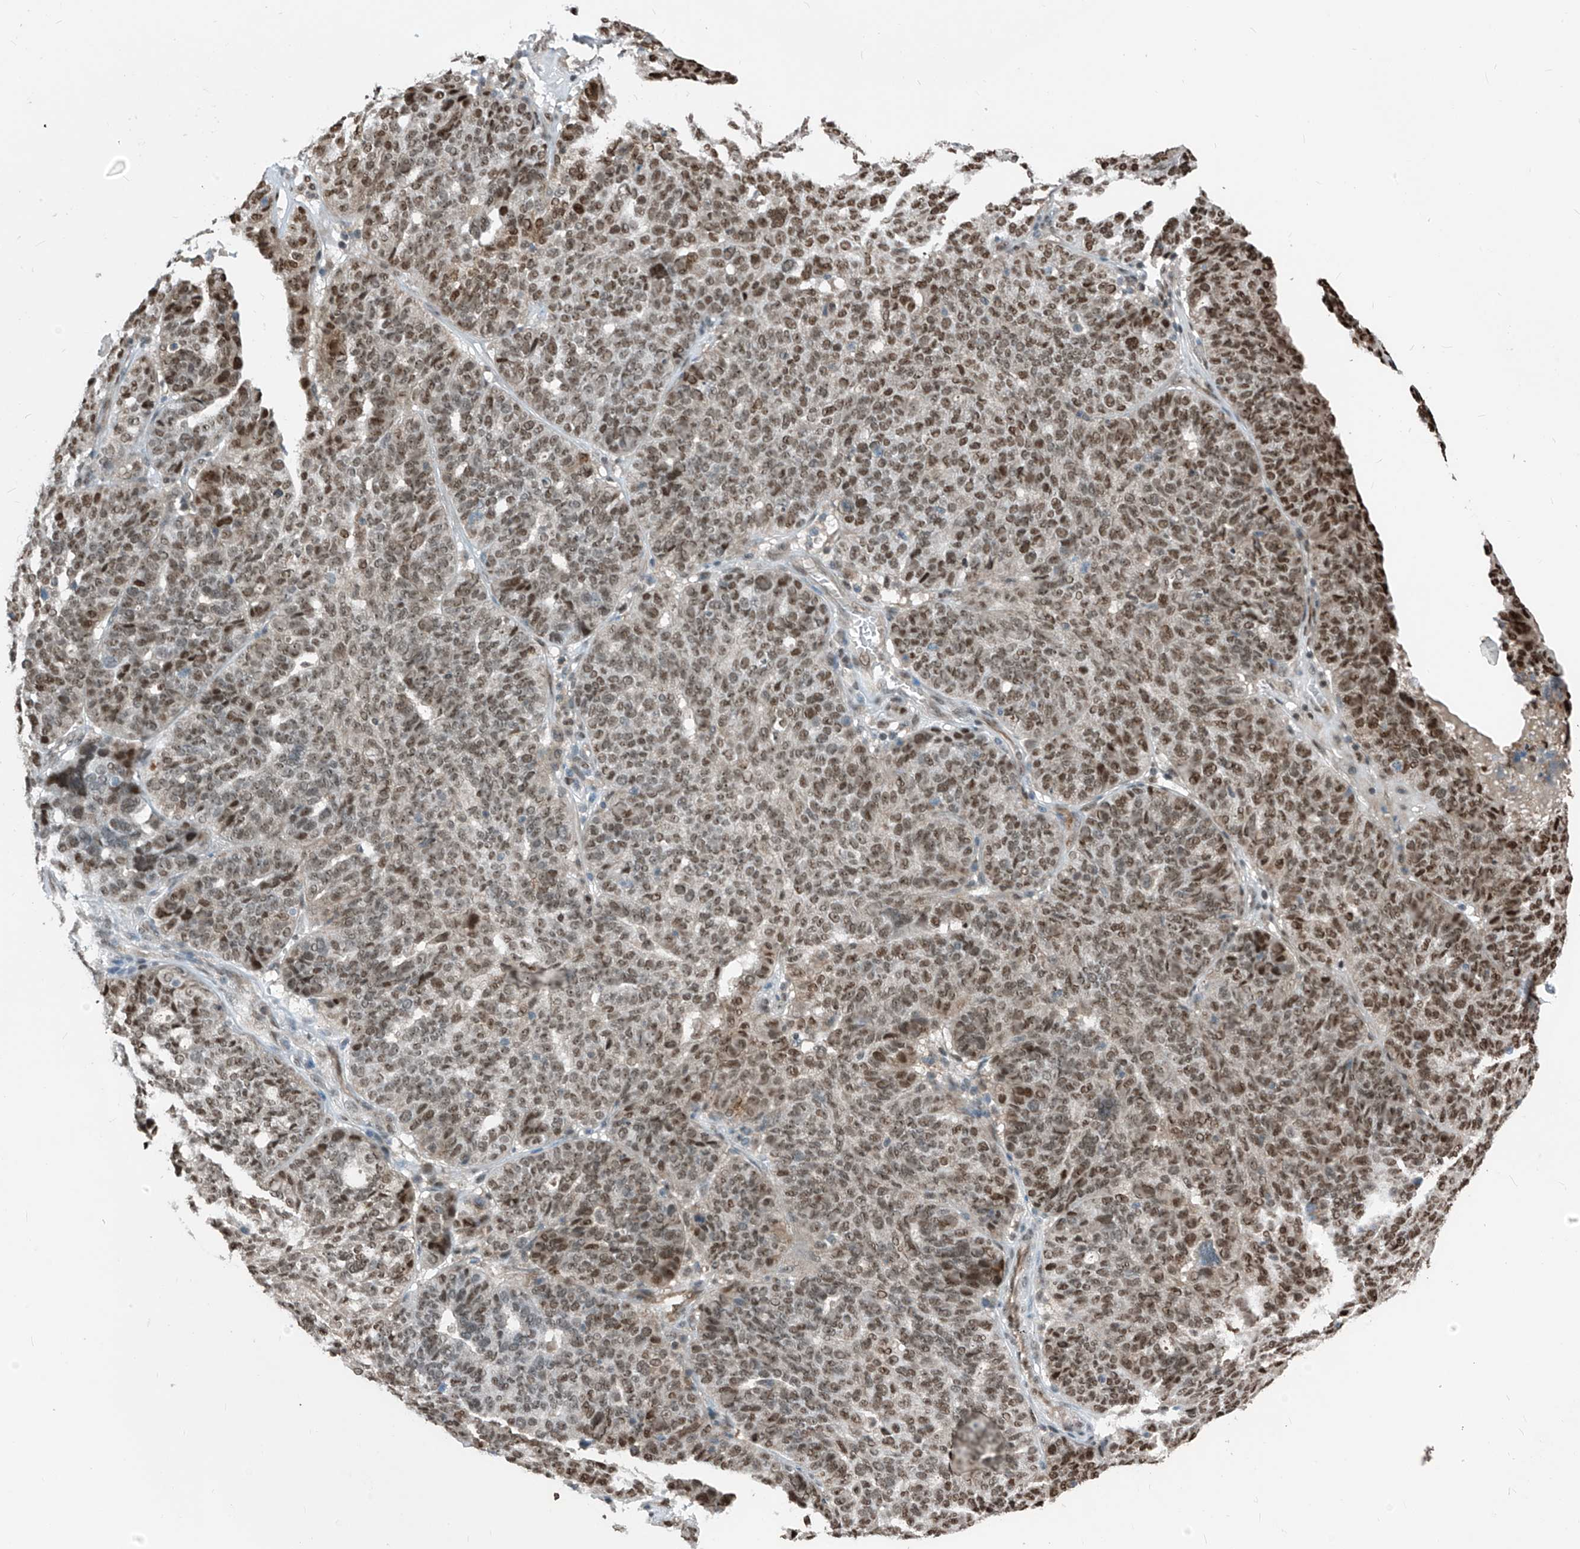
{"staining": {"intensity": "moderate", "quantity": ">75%", "location": "nuclear"}, "tissue": "ovarian cancer", "cell_type": "Tumor cells", "image_type": "cancer", "snomed": [{"axis": "morphology", "description": "Cystadenocarcinoma, serous, NOS"}, {"axis": "topography", "description": "Ovary"}], "caption": "Tumor cells demonstrate medium levels of moderate nuclear positivity in about >75% of cells in human ovarian cancer (serous cystadenocarcinoma).", "gene": "RBP7", "patient": {"sex": "female", "age": 59}}